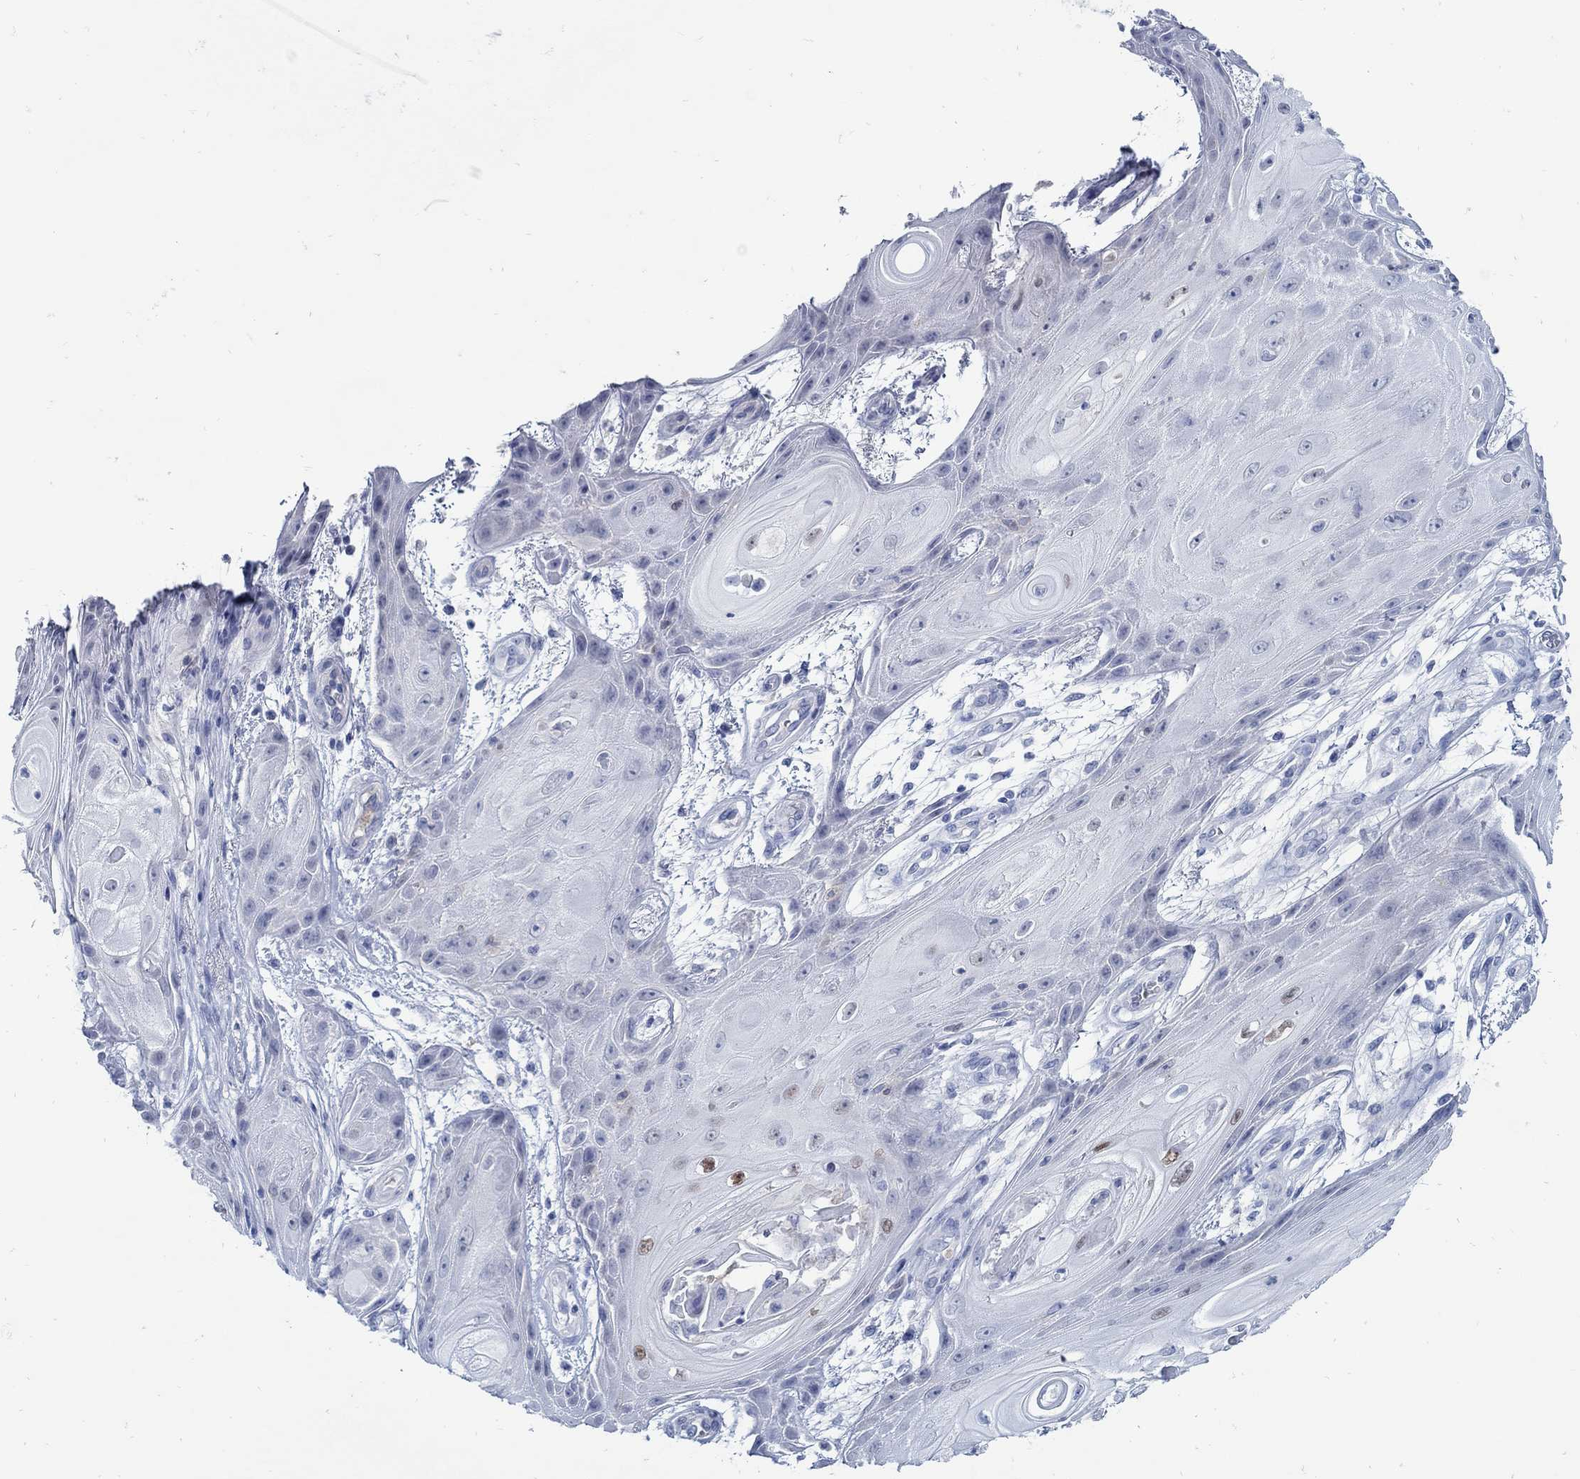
{"staining": {"intensity": "strong", "quantity": "<25%", "location": "nuclear"}, "tissue": "skin cancer", "cell_type": "Tumor cells", "image_type": "cancer", "snomed": [{"axis": "morphology", "description": "Squamous cell carcinoma, NOS"}, {"axis": "topography", "description": "Skin"}], "caption": "About <25% of tumor cells in human squamous cell carcinoma (skin) demonstrate strong nuclear protein positivity as visualized by brown immunohistochemical staining.", "gene": "PAX9", "patient": {"sex": "male", "age": 62}}